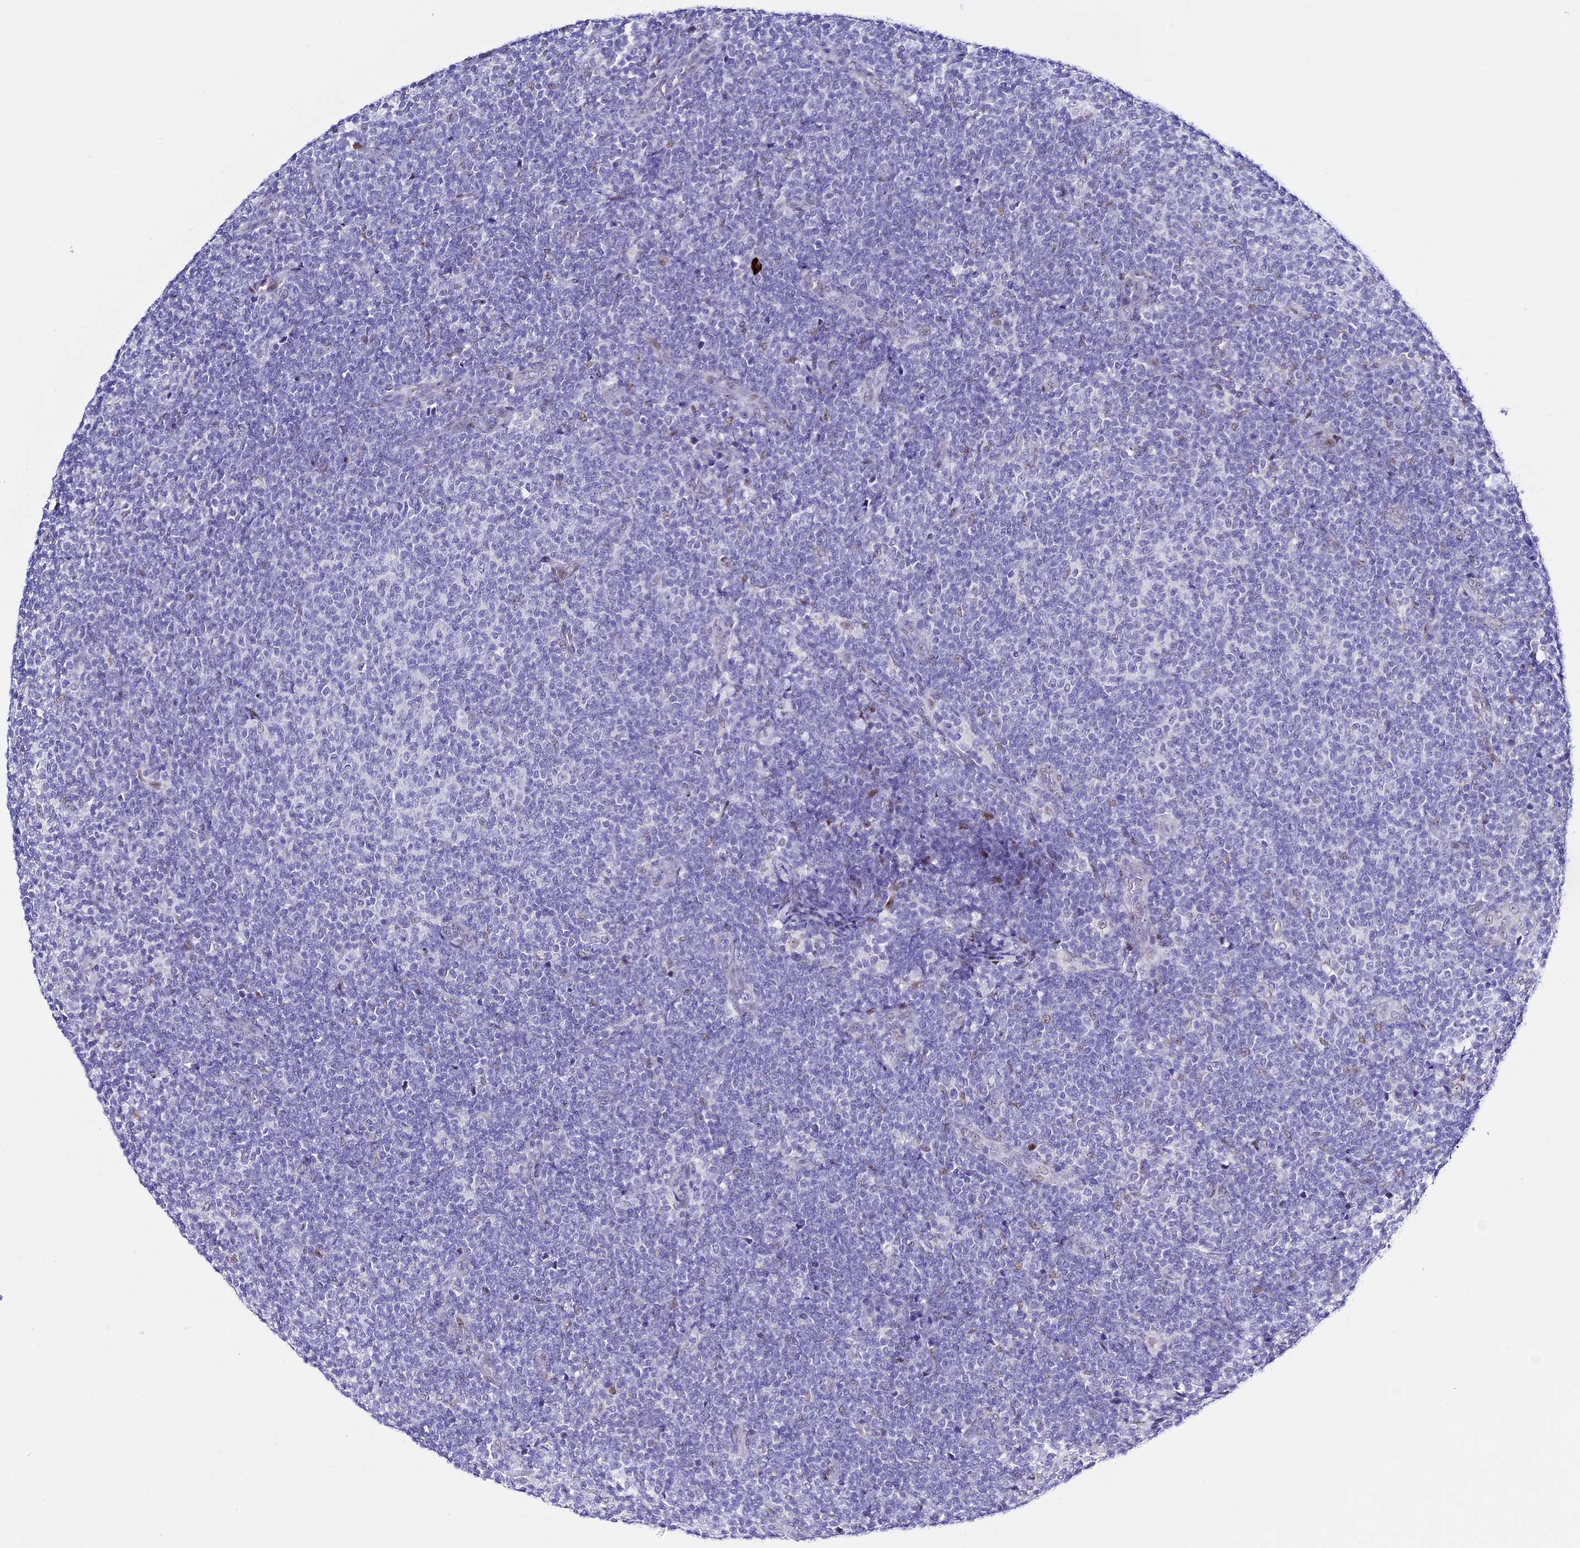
{"staining": {"intensity": "negative", "quantity": "none", "location": "none"}, "tissue": "lymphoma", "cell_type": "Tumor cells", "image_type": "cancer", "snomed": [{"axis": "morphology", "description": "Malignant lymphoma, non-Hodgkin's type, Low grade"}, {"axis": "topography", "description": "Lymph node"}], "caption": "Immunohistochemistry micrograph of human lymphoma stained for a protein (brown), which shows no staining in tumor cells.", "gene": "POFUT2", "patient": {"sex": "male", "age": 66}}